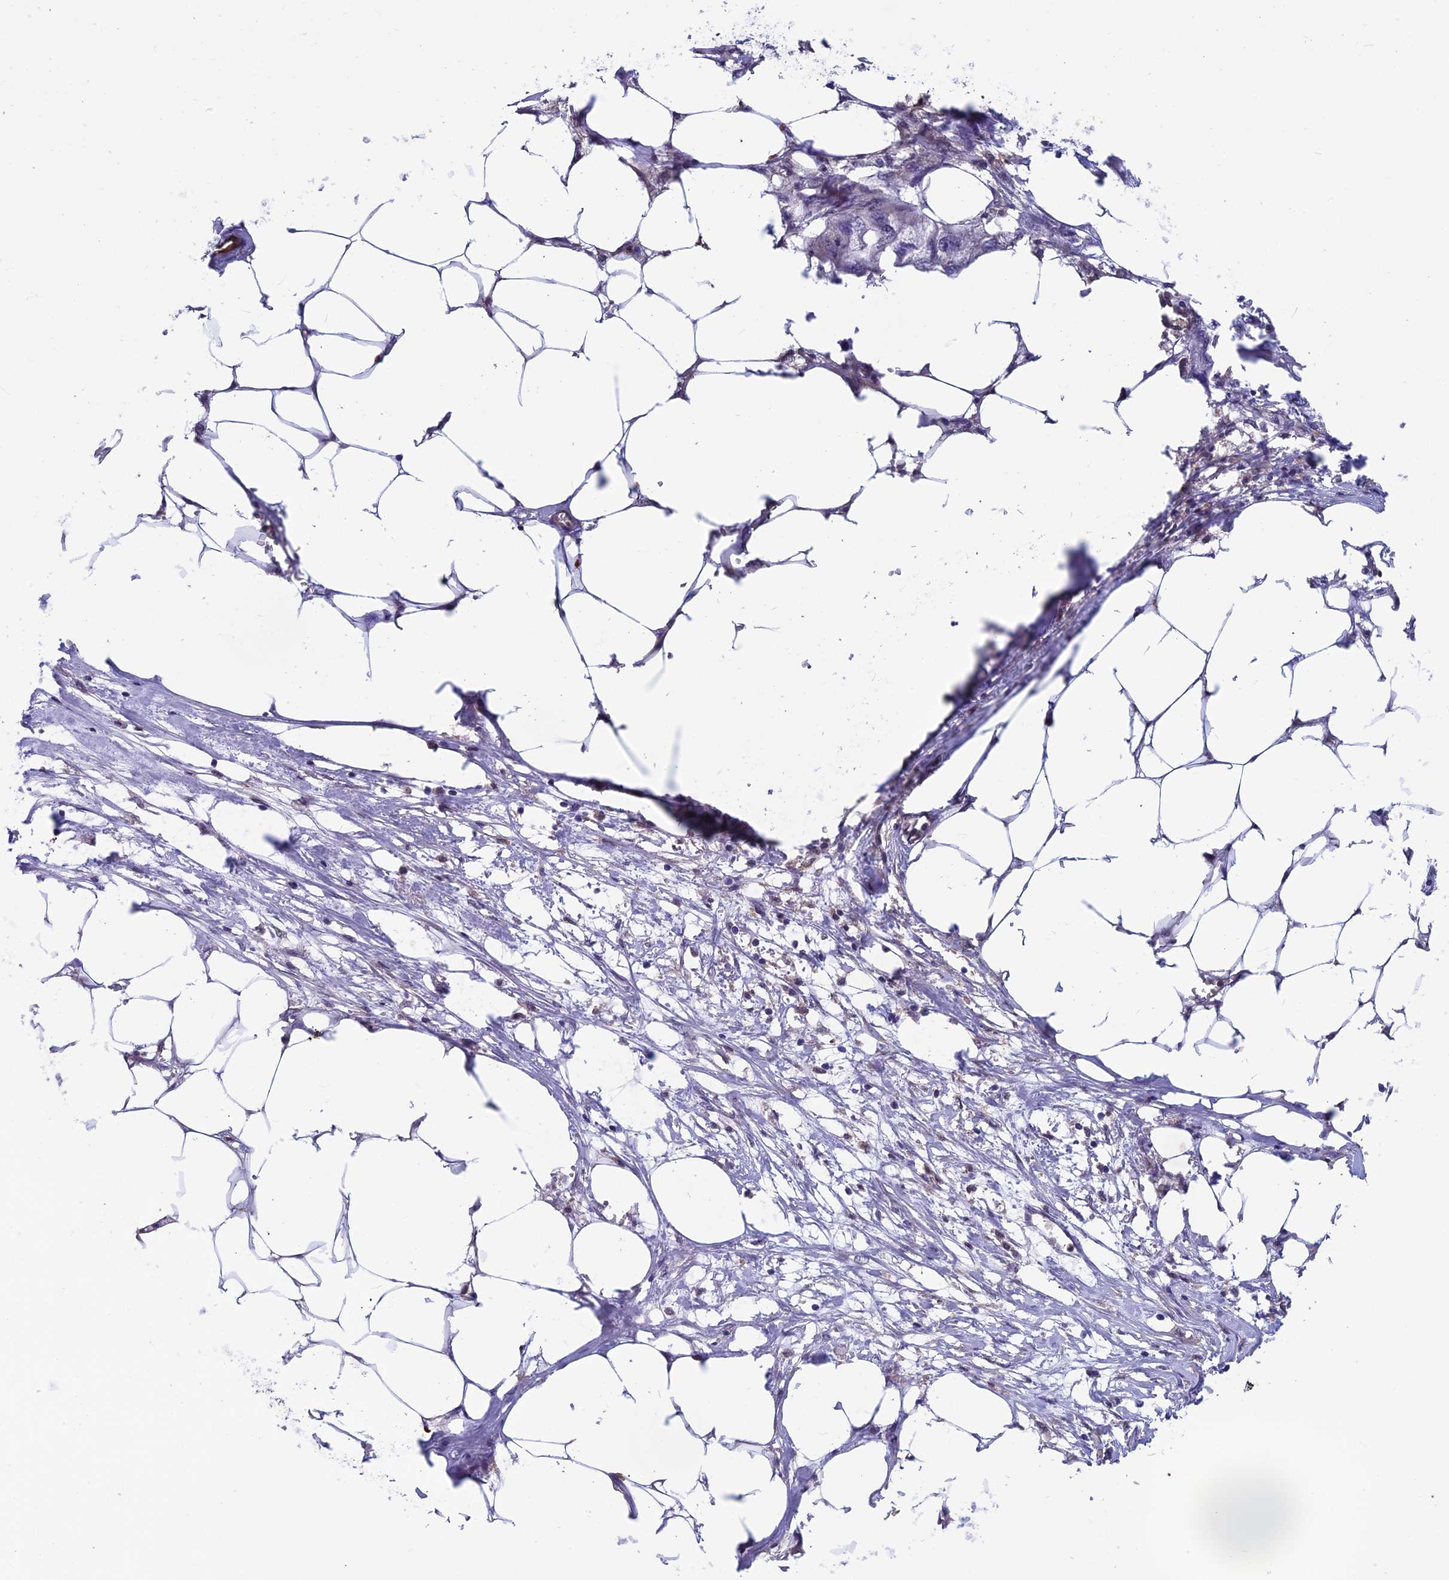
{"staining": {"intensity": "negative", "quantity": "none", "location": "none"}, "tissue": "endometrial cancer", "cell_type": "Tumor cells", "image_type": "cancer", "snomed": [{"axis": "morphology", "description": "Adenocarcinoma, NOS"}, {"axis": "morphology", "description": "Adenocarcinoma, metastatic, NOS"}, {"axis": "topography", "description": "Adipose tissue"}, {"axis": "topography", "description": "Endometrium"}], "caption": "Endometrial cancer was stained to show a protein in brown. There is no significant expression in tumor cells.", "gene": "MAST2", "patient": {"sex": "female", "age": 67}}